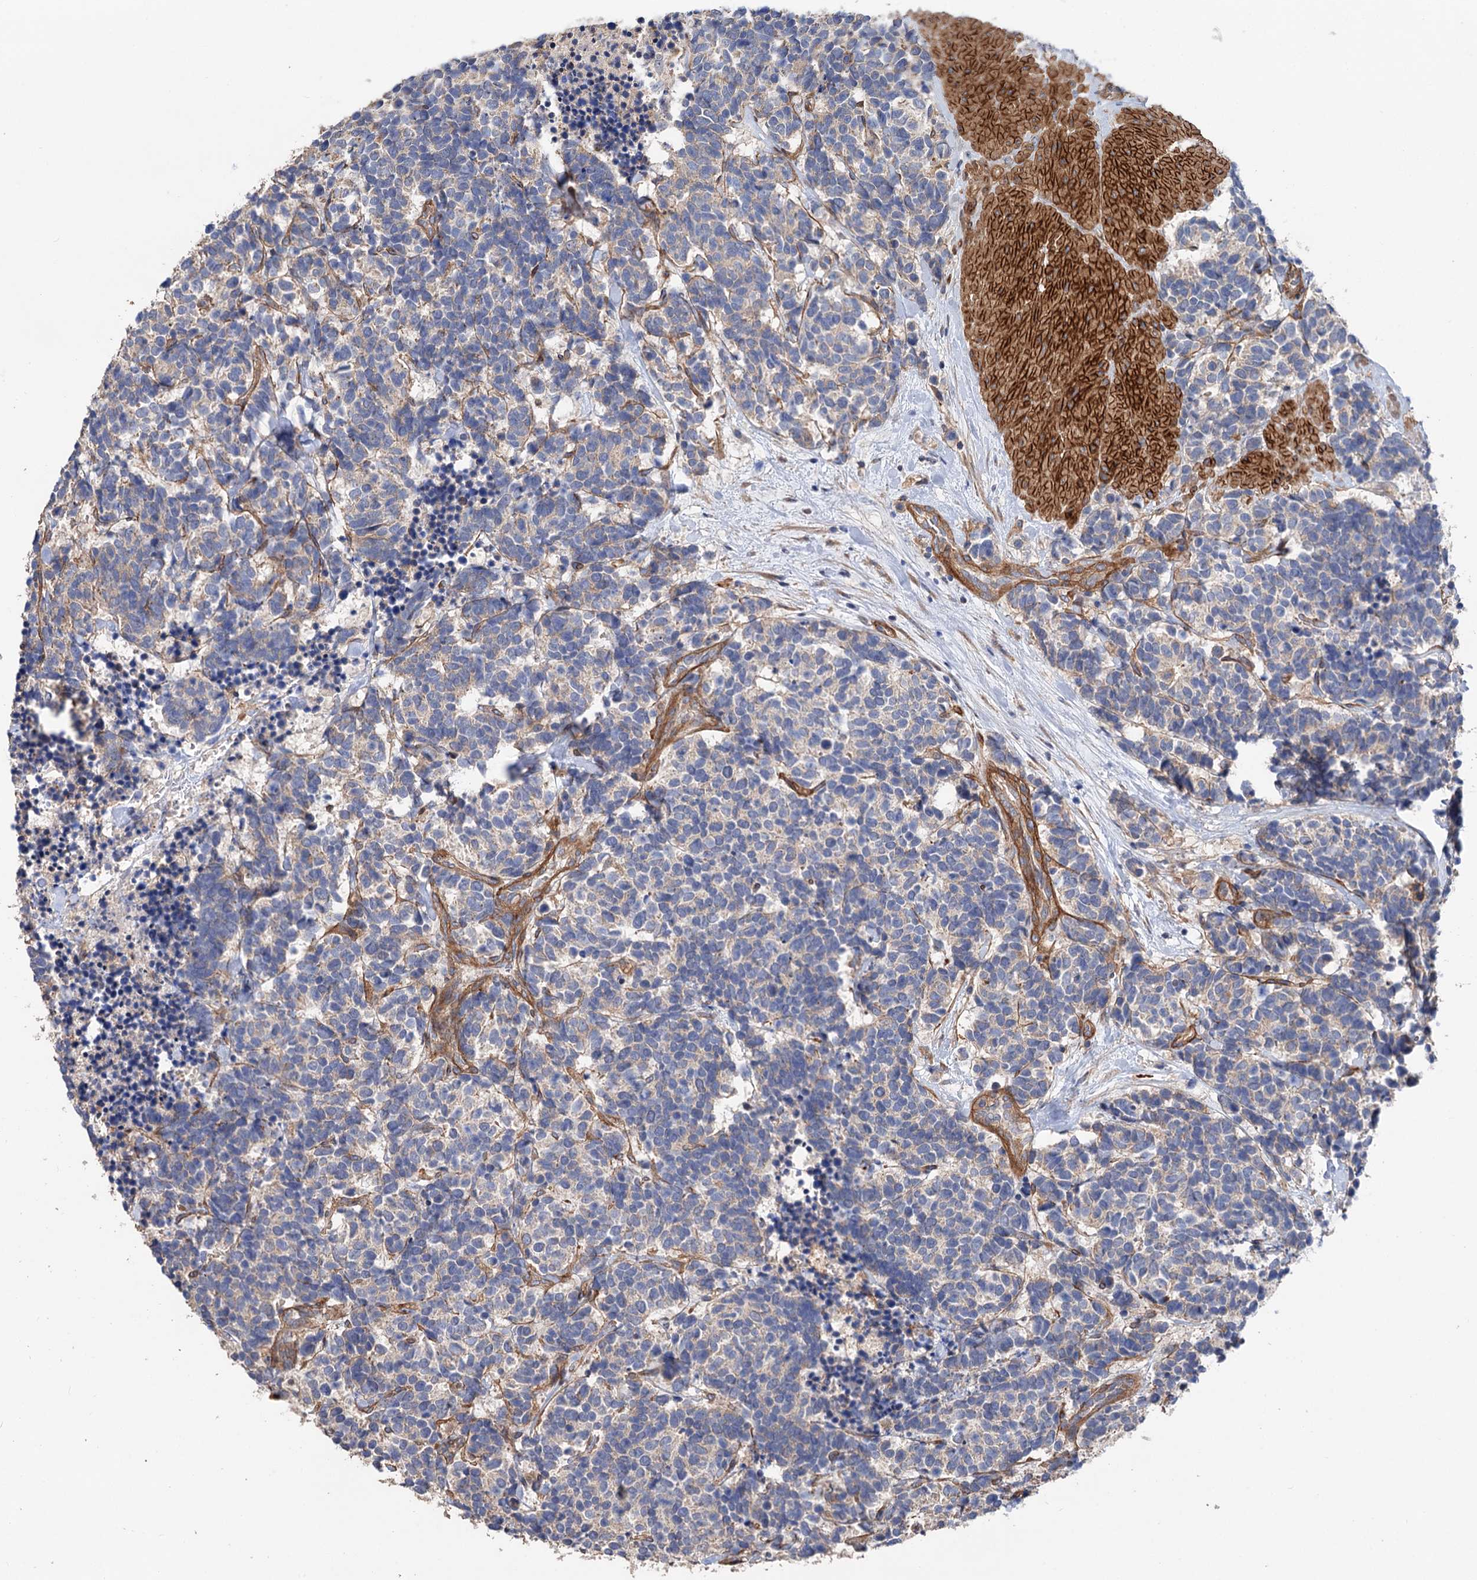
{"staining": {"intensity": "negative", "quantity": "none", "location": "none"}, "tissue": "carcinoid", "cell_type": "Tumor cells", "image_type": "cancer", "snomed": [{"axis": "morphology", "description": "Carcinoma, NOS"}, {"axis": "morphology", "description": "Carcinoid, malignant, NOS"}, {"axis": "topography", "description": "Urinary bladder"}], "caption": "IHC image of human malignant carcinoid stained for a protein (brown), which displays no expression in tumor cells.", "gene": "CSAD", "patient": {"sex": "male", "age": 57}}